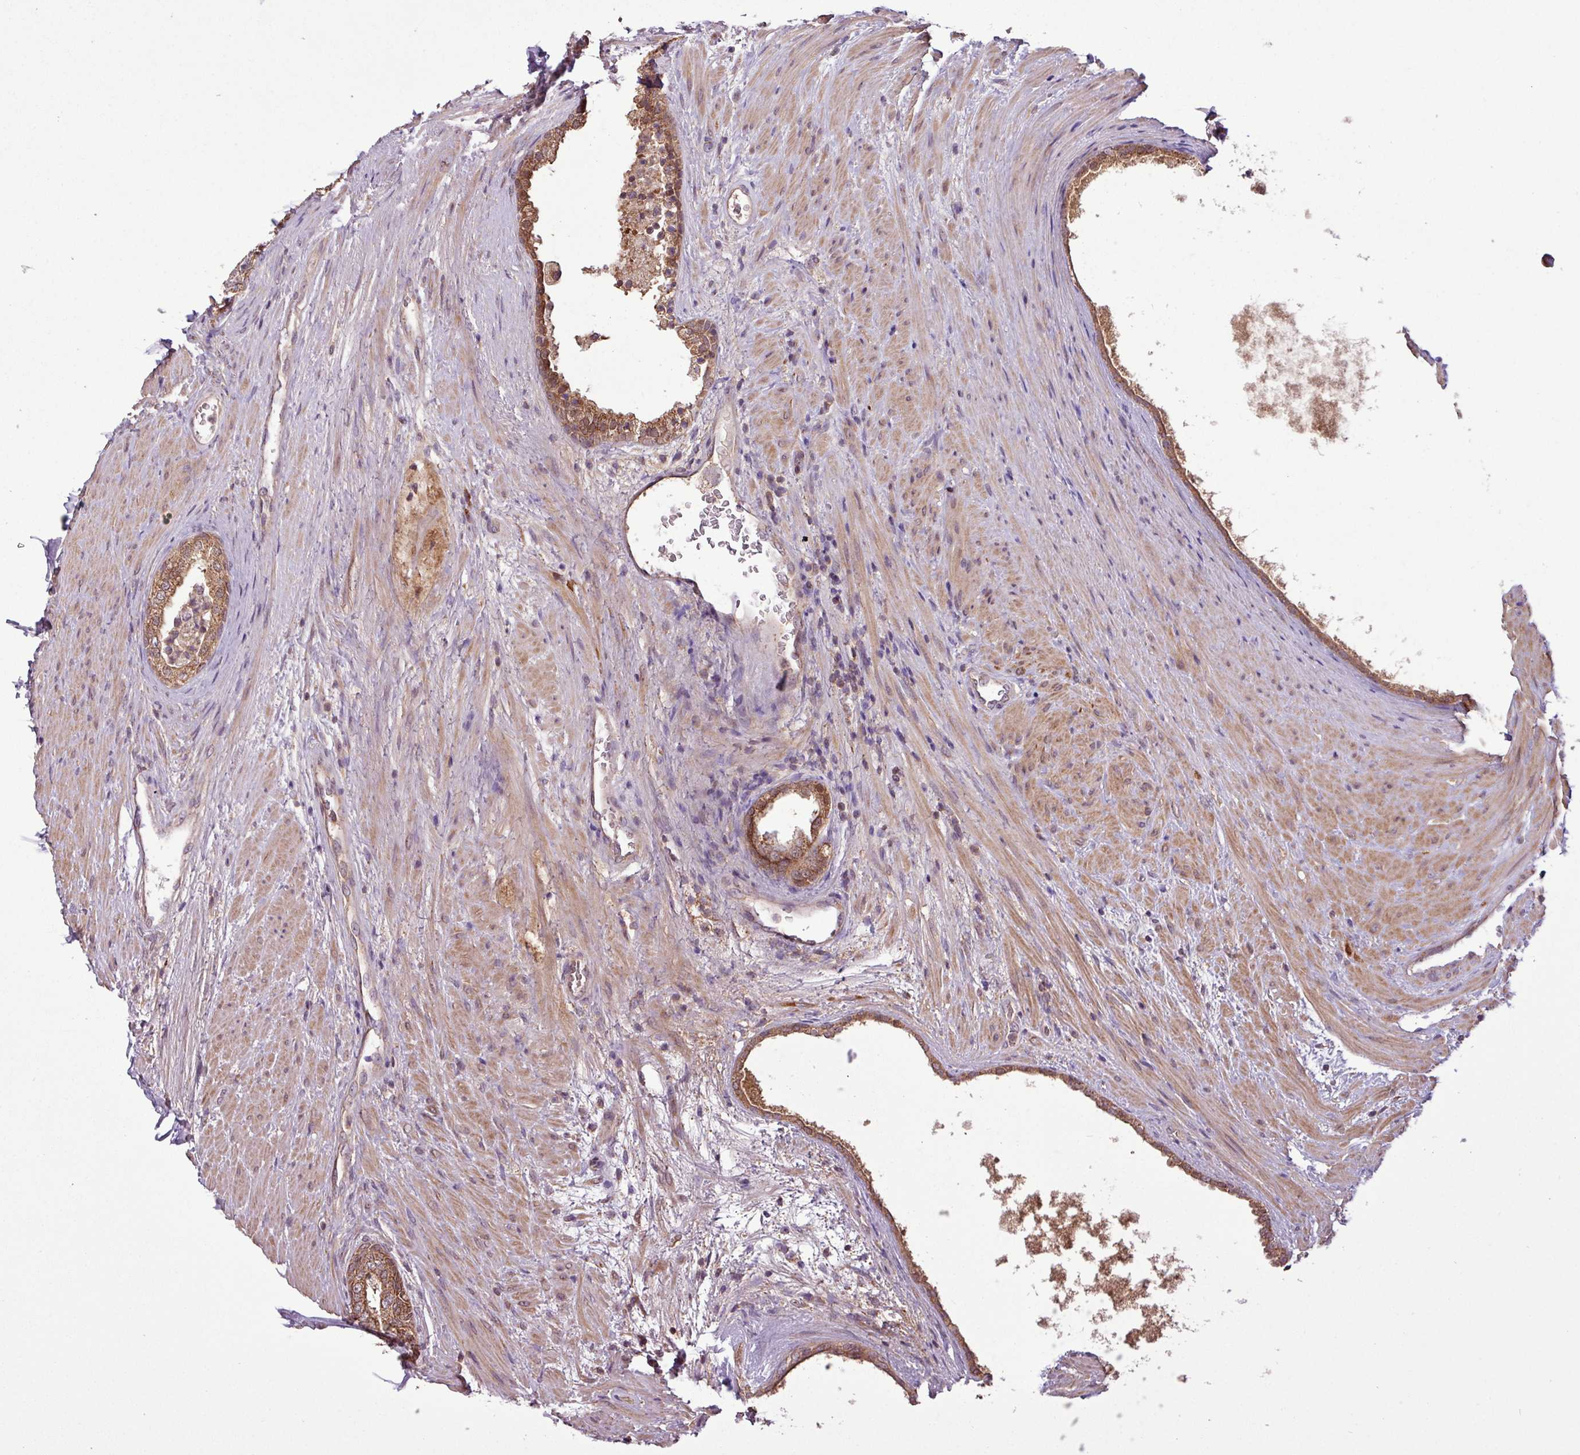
{"staining": {"intensity": "strong", "quantity": ">75%", "location": "cytoplasmic/membranous"}, "tissue": "prostate", "cell_type": "Glandular cells", "image_type": "normal", "snomed": [{"axis": "morphology", "description": "Normal tissue, NOS"}, {"axis": "topography", "description": "Prostate"}], "caption": "IHC photomicrograph of normal human prostate stained for a protein (brown), which shows high levels of strong cytoplasmic/membranous expression in about >75% of glandular cells.", "gene": "MCTP2", "patient": {"sex": "male", "age": 76}}